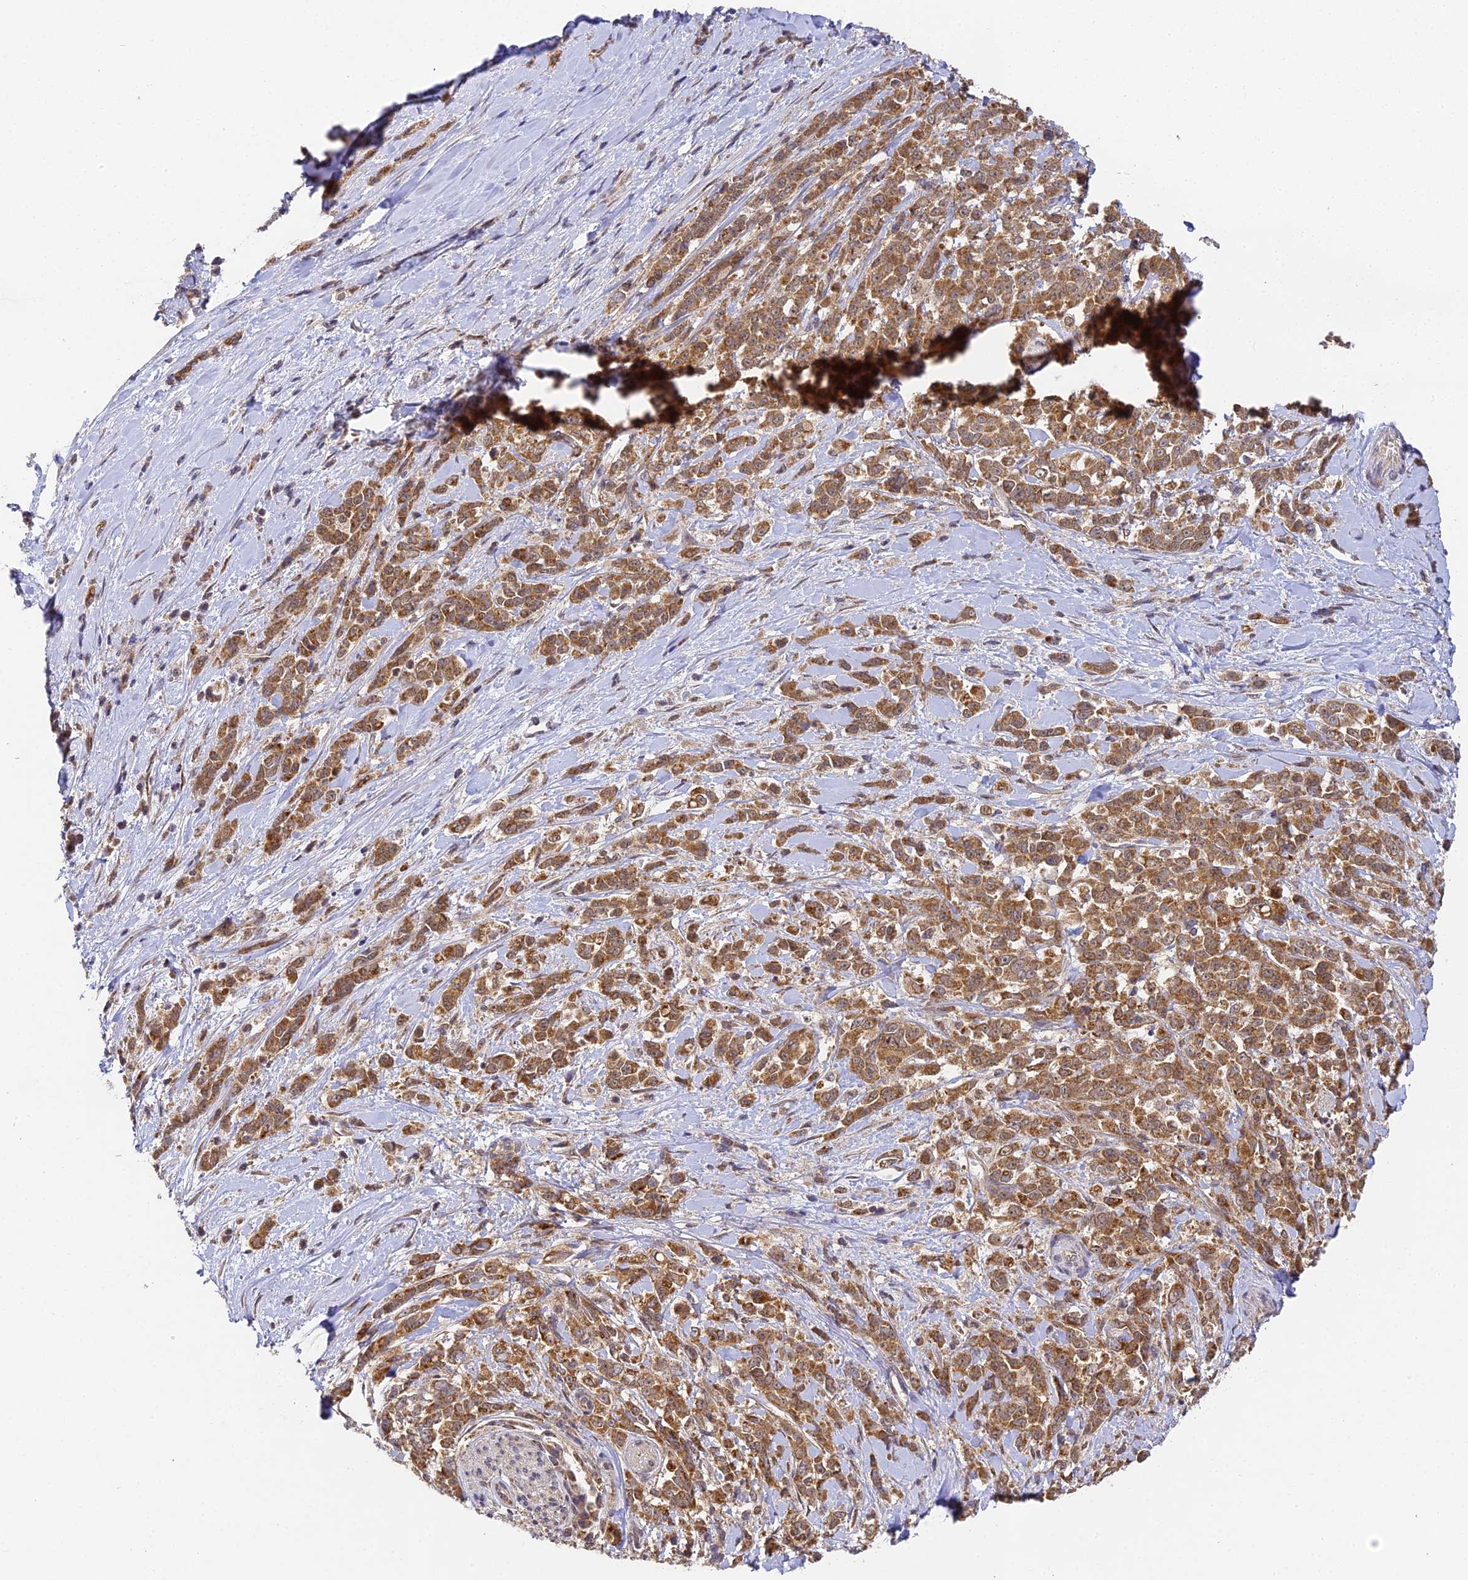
{"staining": {"intensity": "moderate", "quantity": ">75%", "location": "cytoplasmic/membranous,nuclear"}, "tissue": "pancreatic cancer", "cell_type": "Tumor cells", "image_type": "cancer", "snomed": [{"axis": "morphology", "description": "Normal tissue, NOS"}, {"axis": "morphology", "description": "Adenocarcinoma, NOS"}, {"axis": "topography", "description": "Pancreas"}], "caption": "DAB (3,3'-diaminobenzidine) immunohistochemical staining of human pancreatic cancer exhibits moderate cytoplasmic/membranous and nuclear protein positivity in approximately >75% of tumor cells. The staining is performed using DAB brown chromogen to label protein expression. The nuclei are counter-stained blue using hematoxylin.", "gene": "DNAAF10", "patient": {"sex": "female", "age": 64}}